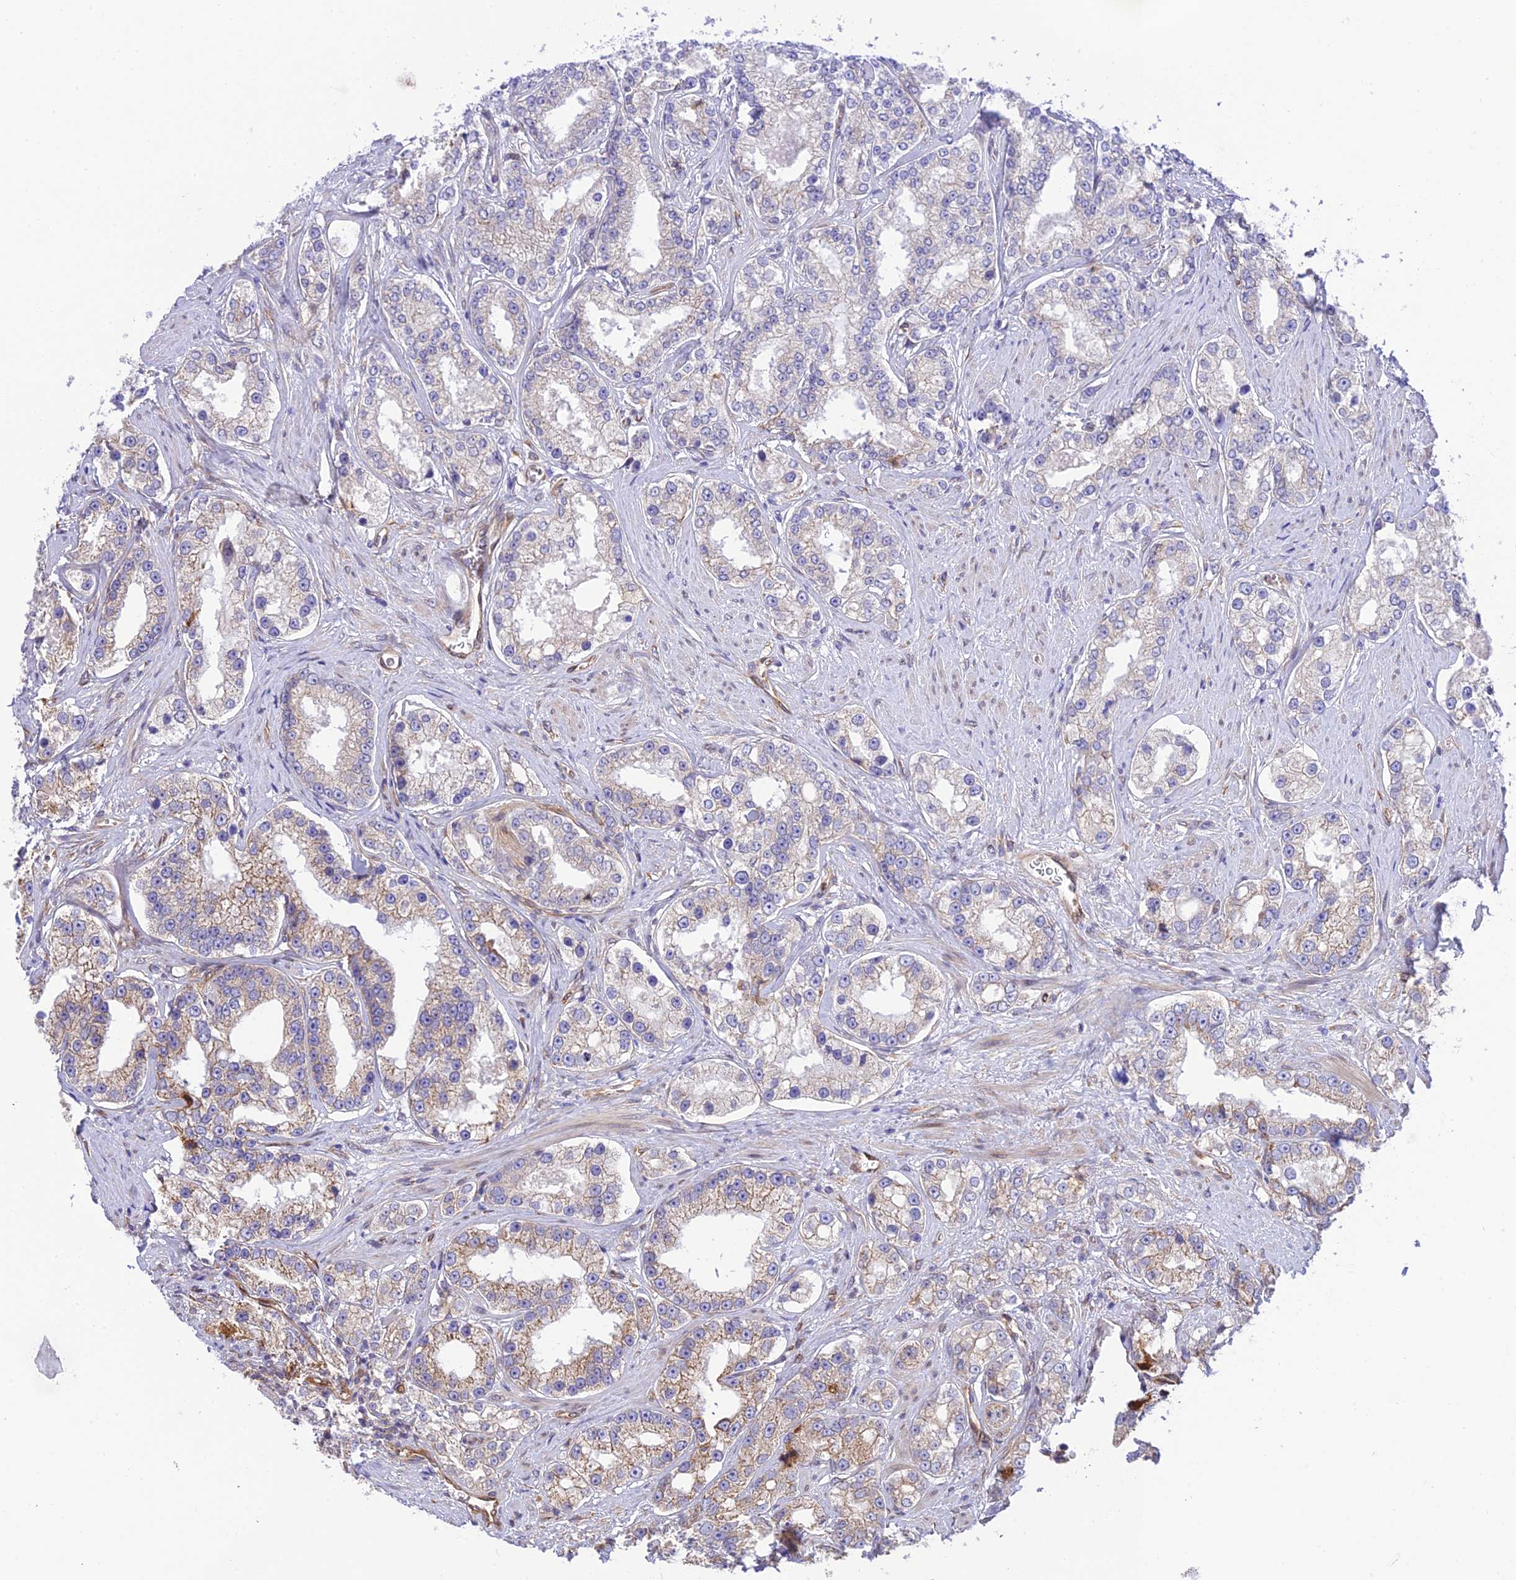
{"staining": {"intensity": "weak", "quantity": "25%-75%", "location": "cytoplasmic/membranous"}, "tissue": "prostate cancer", "cell_type": "Tumor cells", "image_type": "cancer", "snomed": [{"axis": "morphology", "description": "Normal tissue, NOS"}, {"axis": "morphology", "description": "Adenocarcinoma, High grade"}, {"axis": "topography", "description": "Prostate"}], "caption": "A brown stain labels weak cytoplasmic/membranous expression of a protein in adenocarcinoma (high-grade) (prostate) tumor cells. The protein is stained brown, and the nuclei are stained in blue (DAB IHC with brightfield microscopy, high magnification).", "gene": "EXOC3L4", "patient": {"sex": "male", "age": 83}}